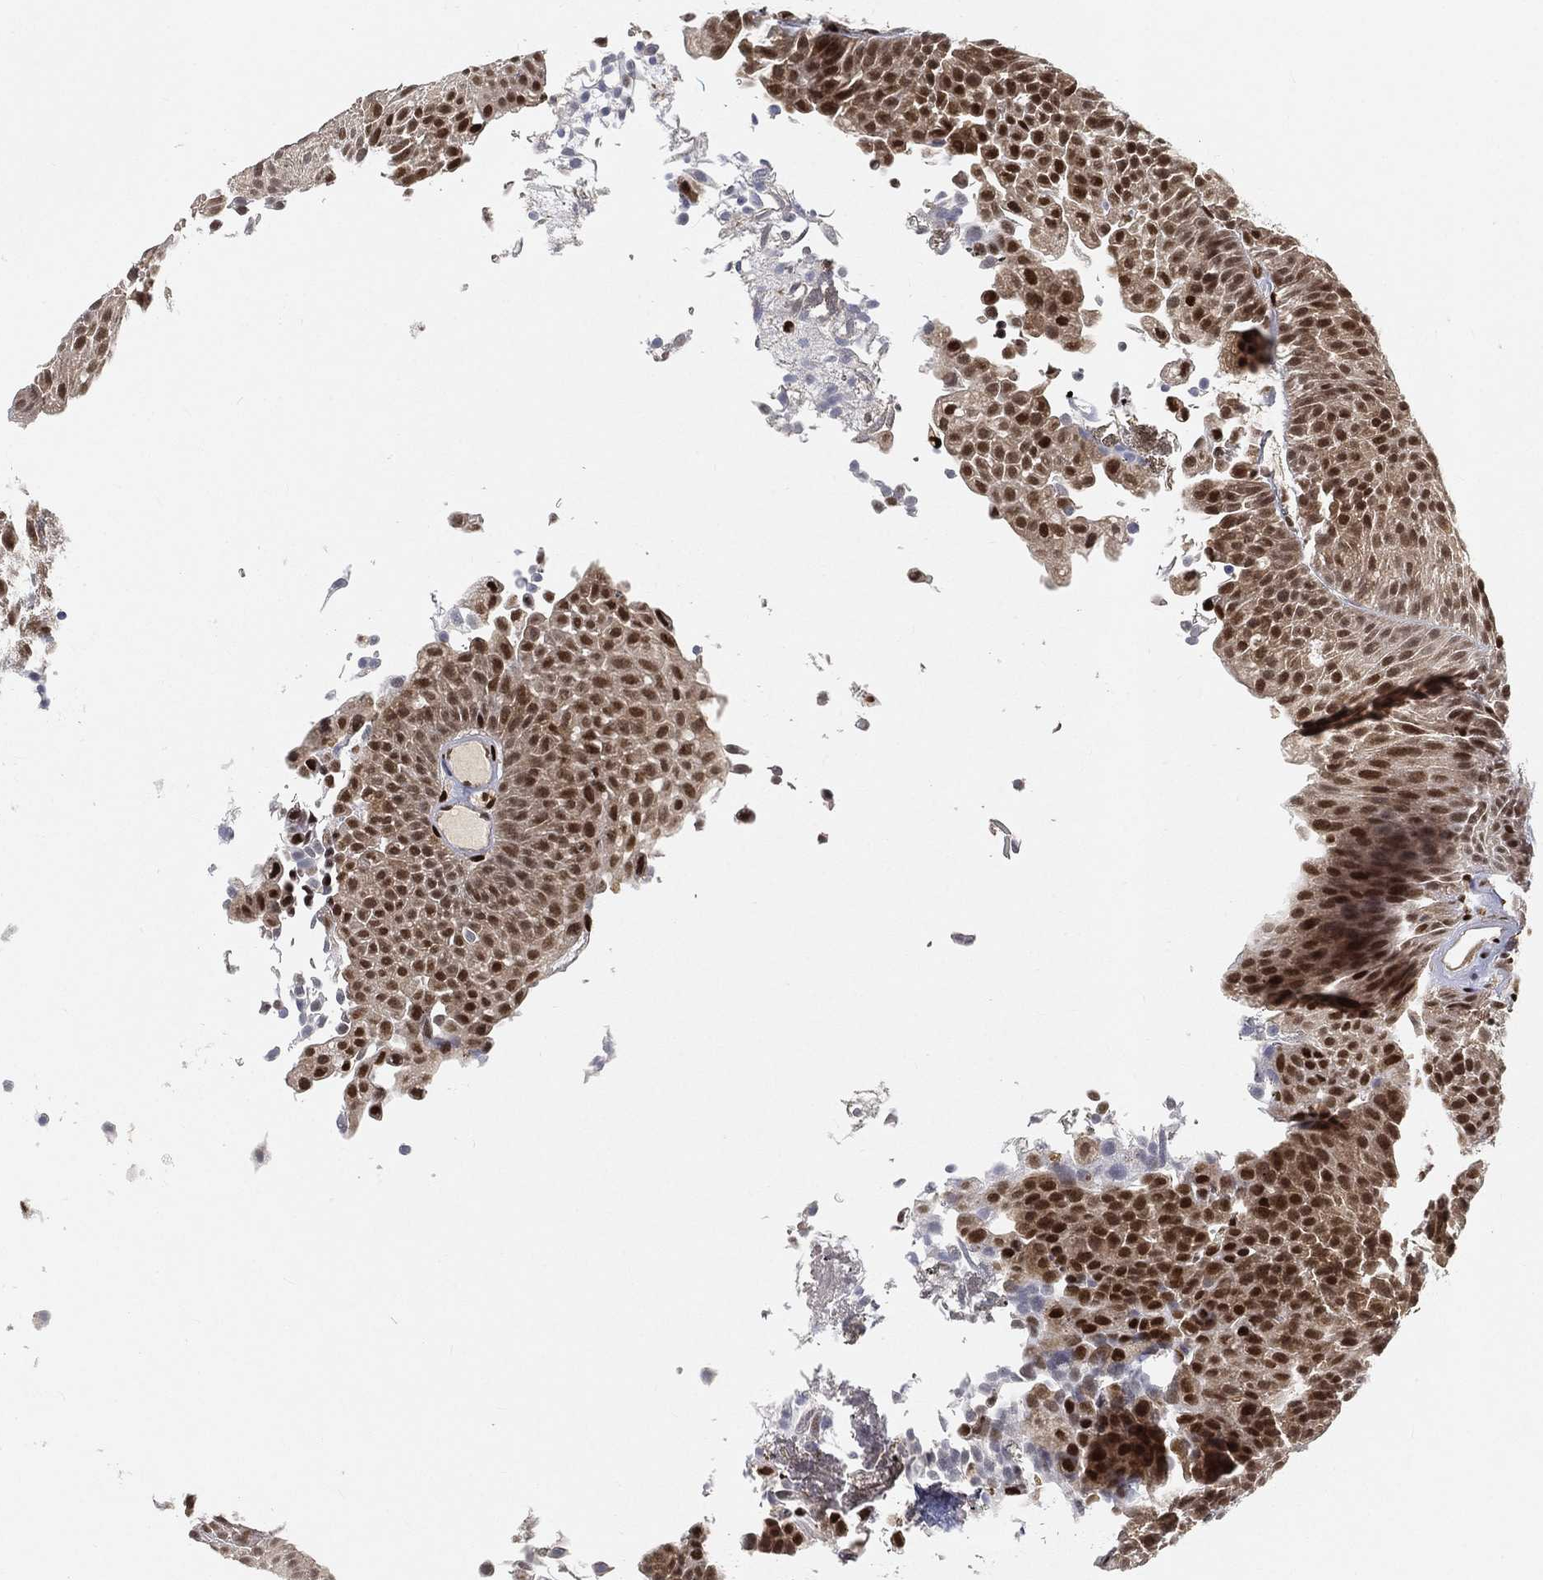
{"staining": {"intensity": "moderate", "quantity": ">75%", "location": "nuclear"}, "tissue": "urothelial cancer", "cell_type": "Tumor cells", "image_type": "cancer", "snomed": [{"axis": "morphology", "description": "Urothelial carcinoma, Low grade"}, {"axis": "topography", "description": "Urinary bladder"}], "caption": "Approximately >75% of tumor cells in urothelial cancer exhibit moderate nuclear protein expression as visualized by brown immunohistochemical staining.", "gene": "CRTC3", "patient": {"sex": "male", "age": 65}}